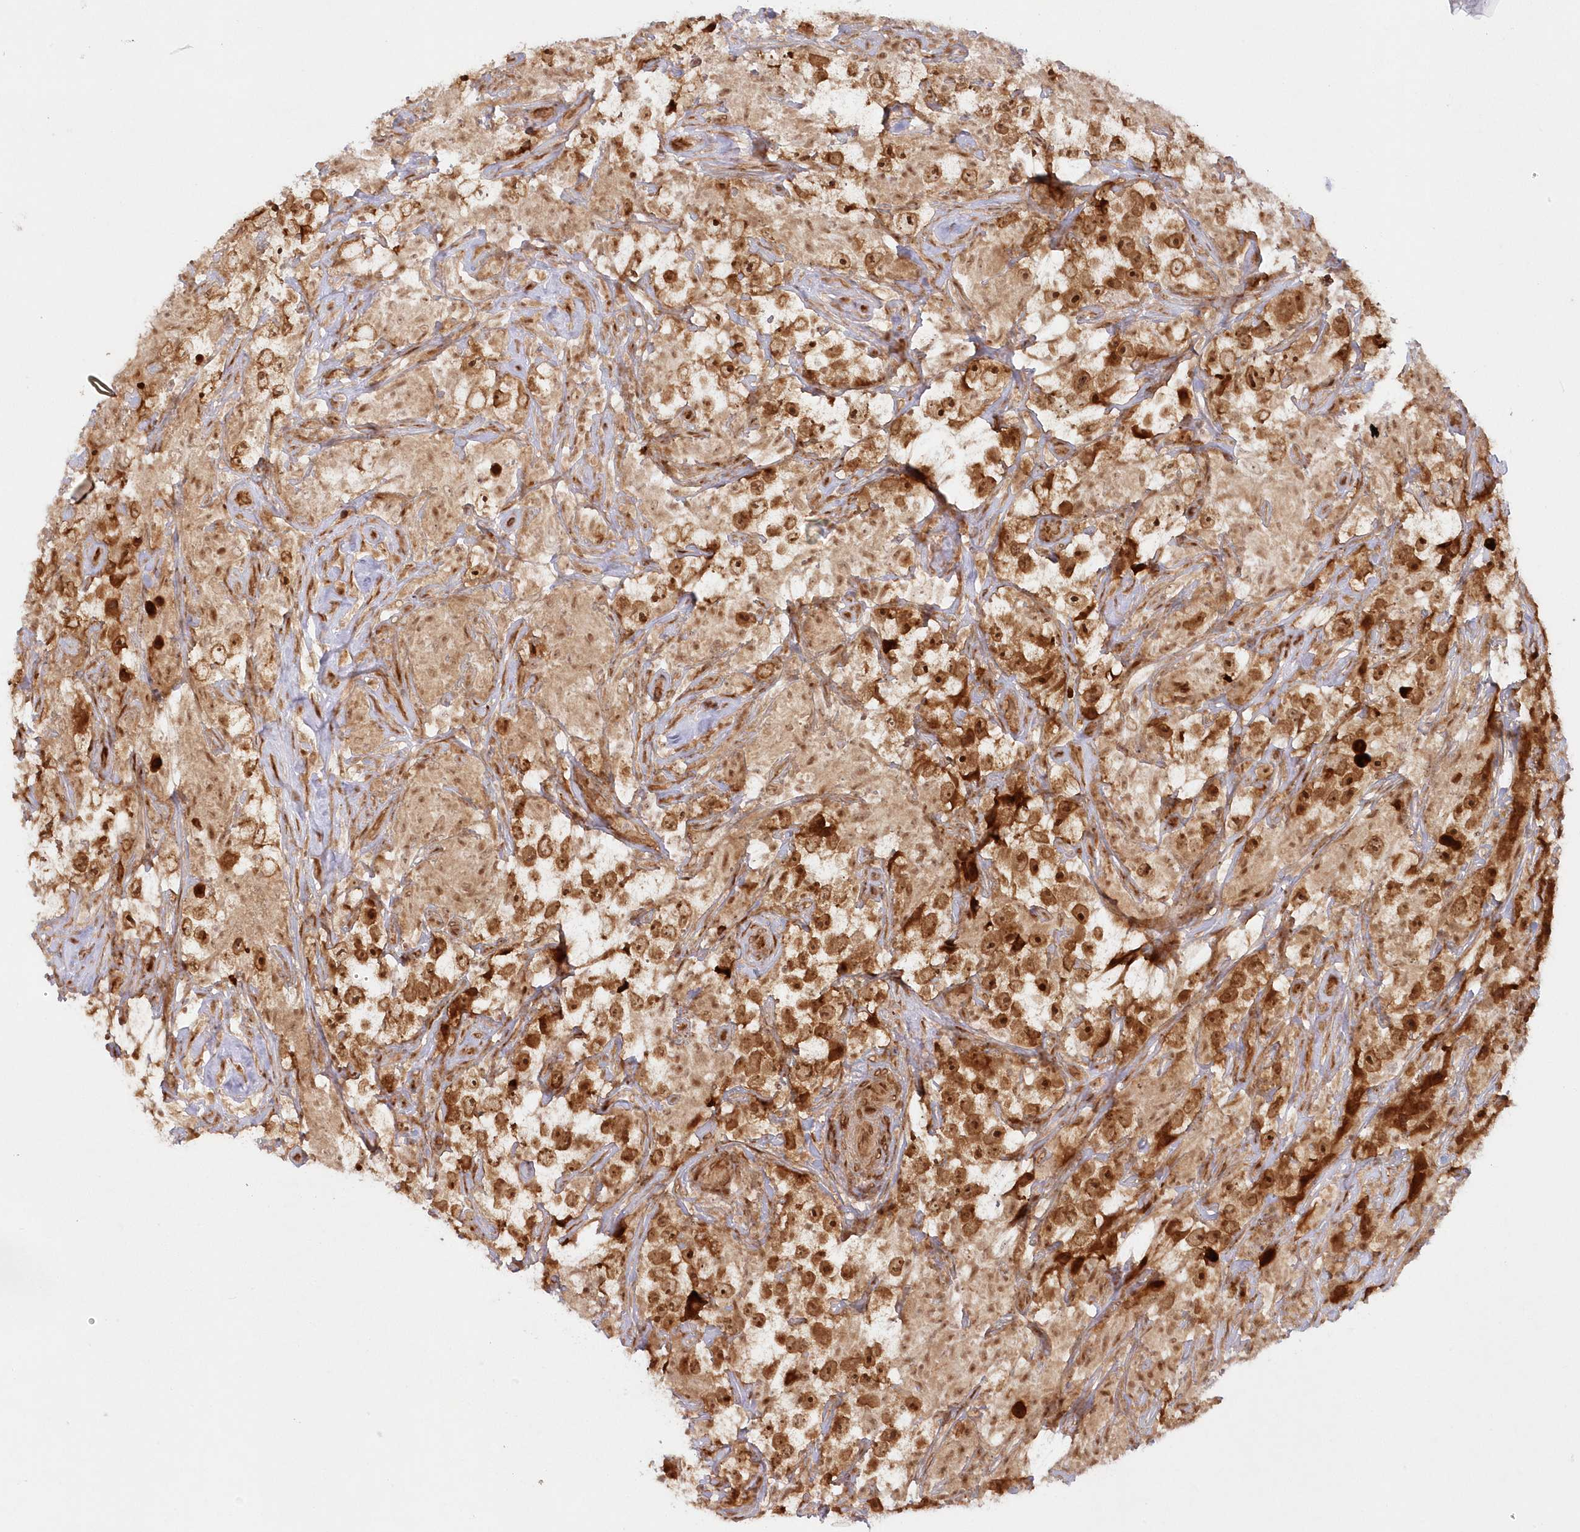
{"staining": {"intensity": "moderate", "quantity": ">75%", "location": "nuclear"}, "tissue": "testis cancer", "cell_type": "Tumor cells", "image_type": "cancer", "snomed": [{"axis": "morphology", "description": "Seminoma, NOS"}, {"axis": "topography", "description": "Testis"}], "caption": "Seminoma (testis) was stained to show a protein in brown. There is medium levels of moderate nuclear expression in approximately >75% of tumor cells.", "gene": "TOGARAM2", "patient": {"sex": "male", "age": 49}}